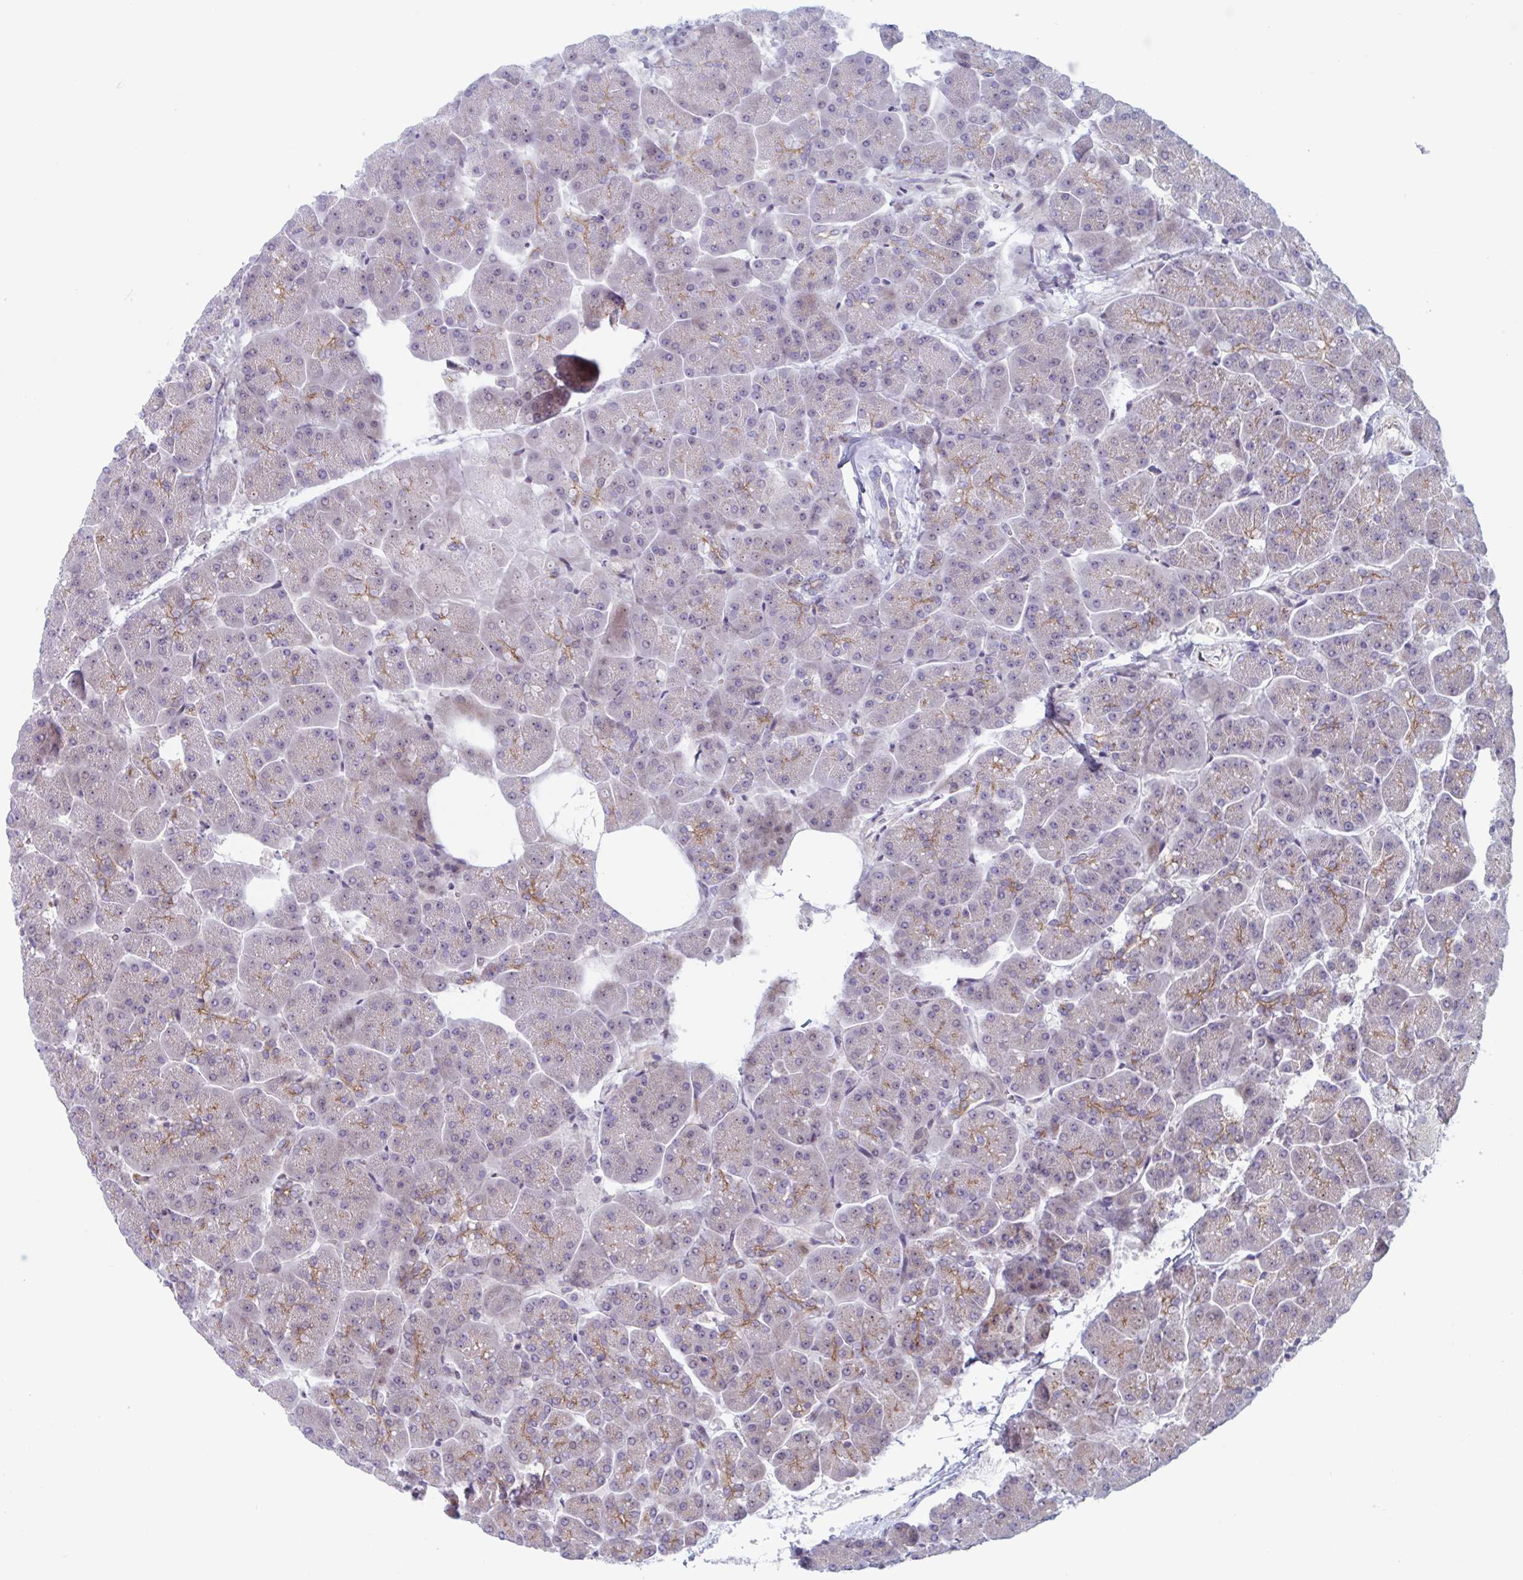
{"staining": {"intensity": "moderate", "quantity": "<25%", "location": "cytoplasmic/membranous"}, "tissue": "pancreas", "cell_type": "Exocrine glandular cells", "image_type": "normal", "snomed": [{"axis": "morphology", "description": "Normal tissue, NOS"}, {"axis": "topography", "description": "Pancreas"}, {"axis": "topography", "description": "Peripheral nerve tissue"}], "caption": "Protein expression analysis of unremarkable human pancreas reveals moderate cytoplasmic/membranous positivity in approximately <25% of exocrine glandular cells. (DAB (3,3'-diaminobenzidine) = brown stain, brightfield microscopy at high magnification).", "gene": "DUXA", "patient": {"sex": "male", "age": 54}}